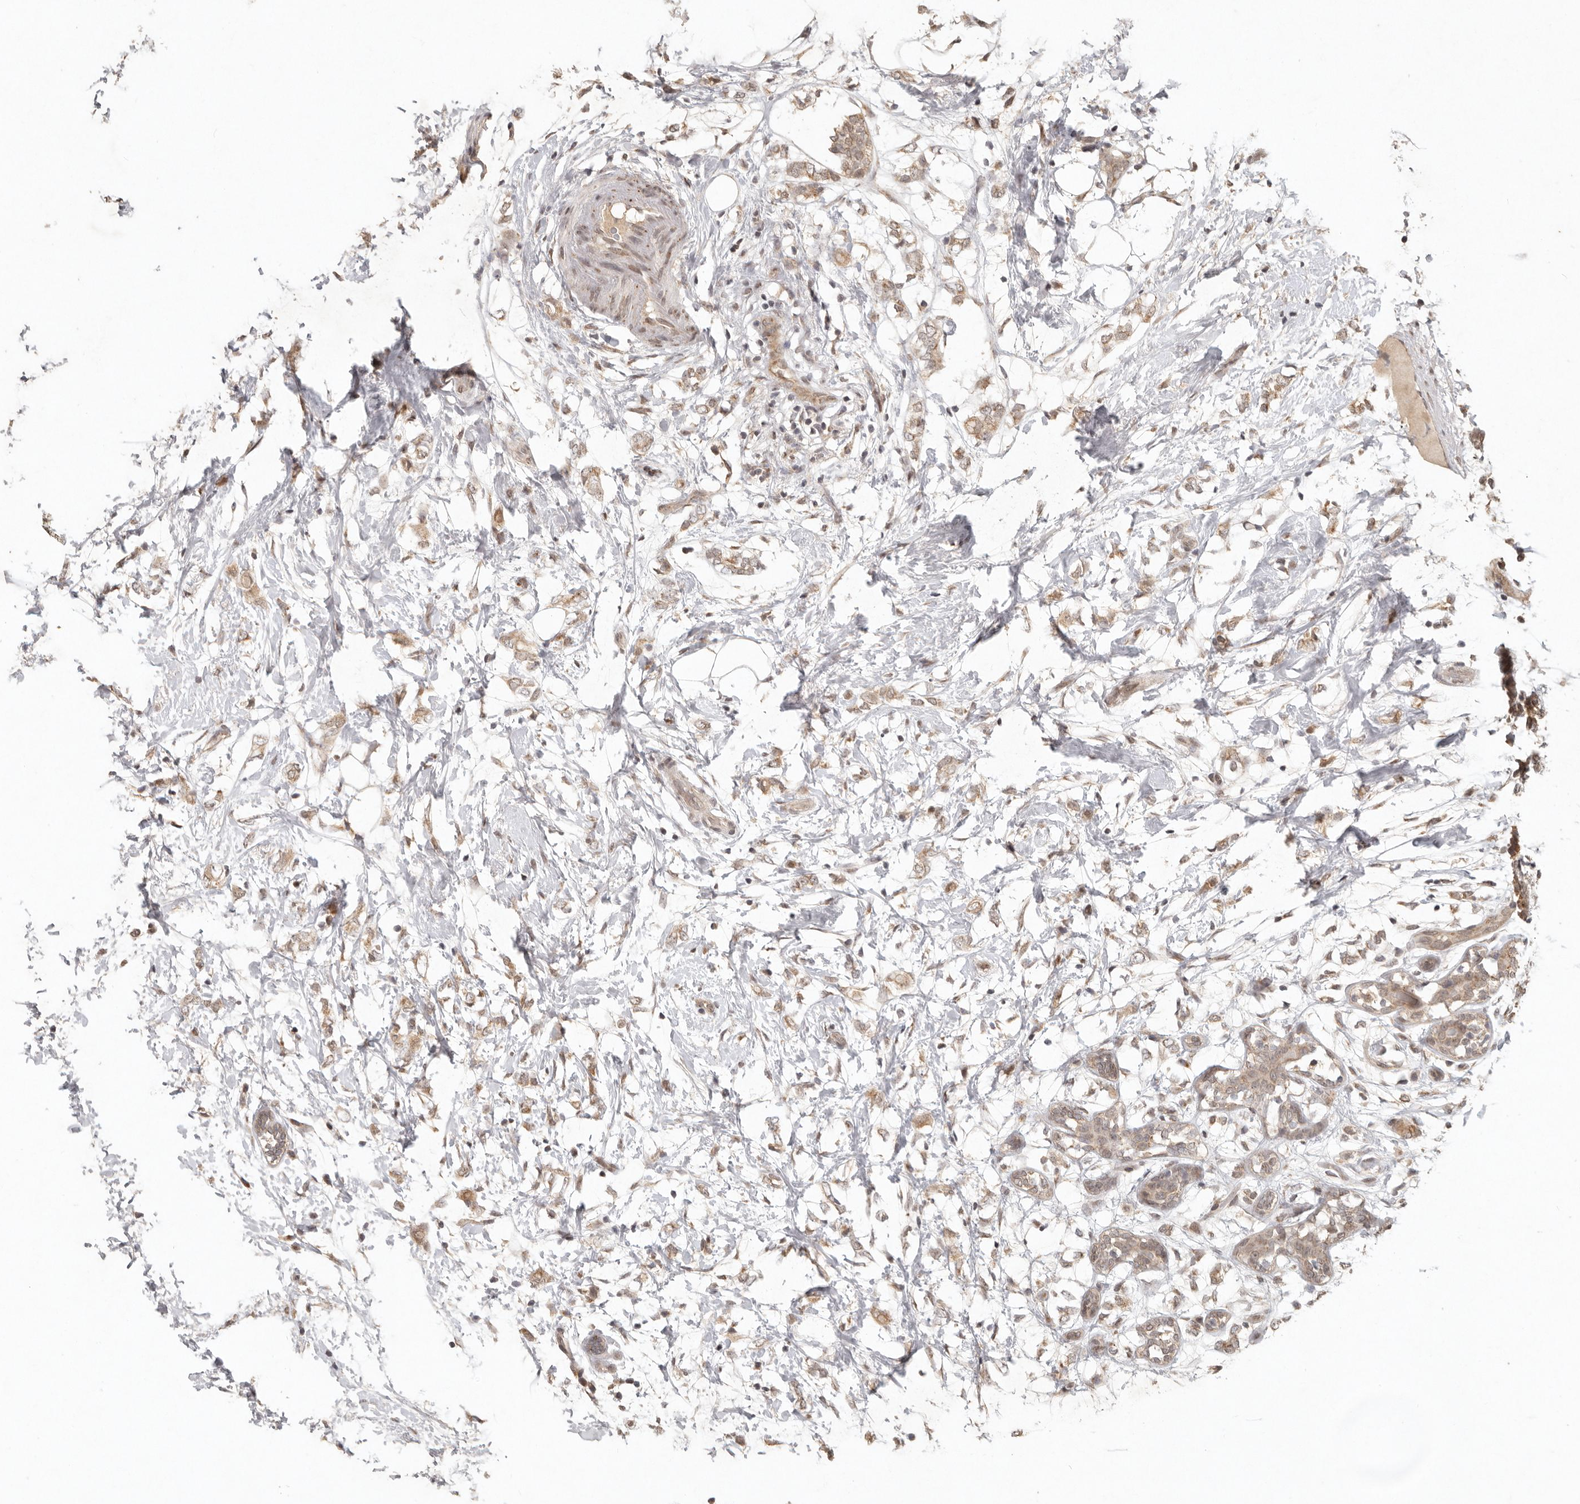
{"staining": {"intensity": "moderate", "quantity": ">75%", "location": "cytoplasmic/membranous"}, "tissue": "breast cancer", "cell_type": "Tumor cells", "image_type": "cancer", "snomed": [{"axis": "morphology", "description": "Normal tissue, NOS"}, {"axis": "morphology", "description": "Lobular carcinoma"}, {"axis": "topography", "description": "Breast"}], "caption": "Breast cancer (lobular carcinoma) stained for a protein shows moderate cytoplasmic/membranous positivity in tumor cells.", "gene": "LRRC75A", "patient": {"sex": "female", "age": 47}}